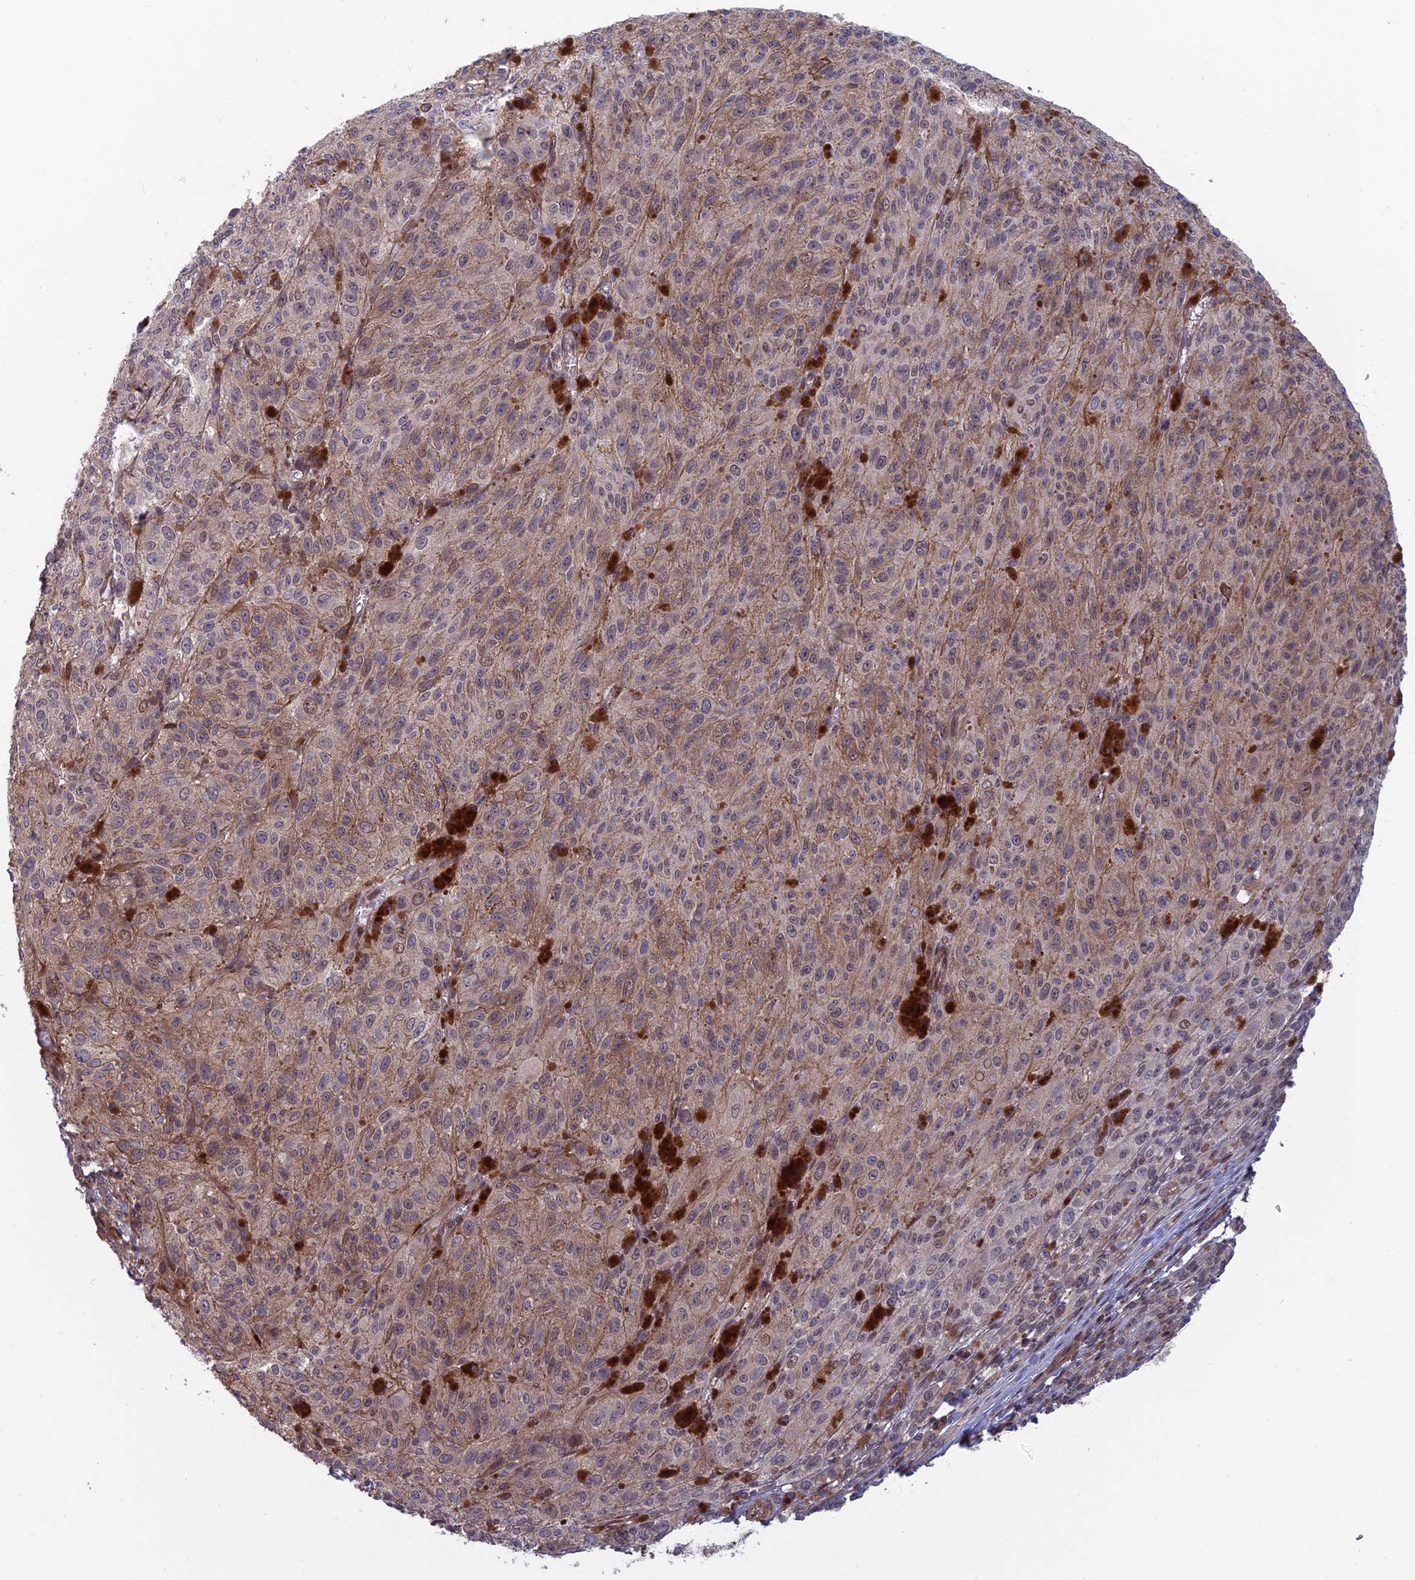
{"staining": {"intensity": "weak", "quantity": "25%-75%", "location": "cytoplasmic/membranous"}, "tissue": "melanoma", "cell_type": "Tumor cells", "image_type": "cancer", "snomed": [{"axis": "morphology", "description": "Malignant melanoma, NOS"}, {"axis": "topography", "description": "Skin"}], "caption": "Malignant melanoma tissue reveals weak cytoplasmic/membranous staining in approximately 25%-75% of tumor cells", "gene": "CCDC183", "patient": {"sex": "female", "age": 52}}